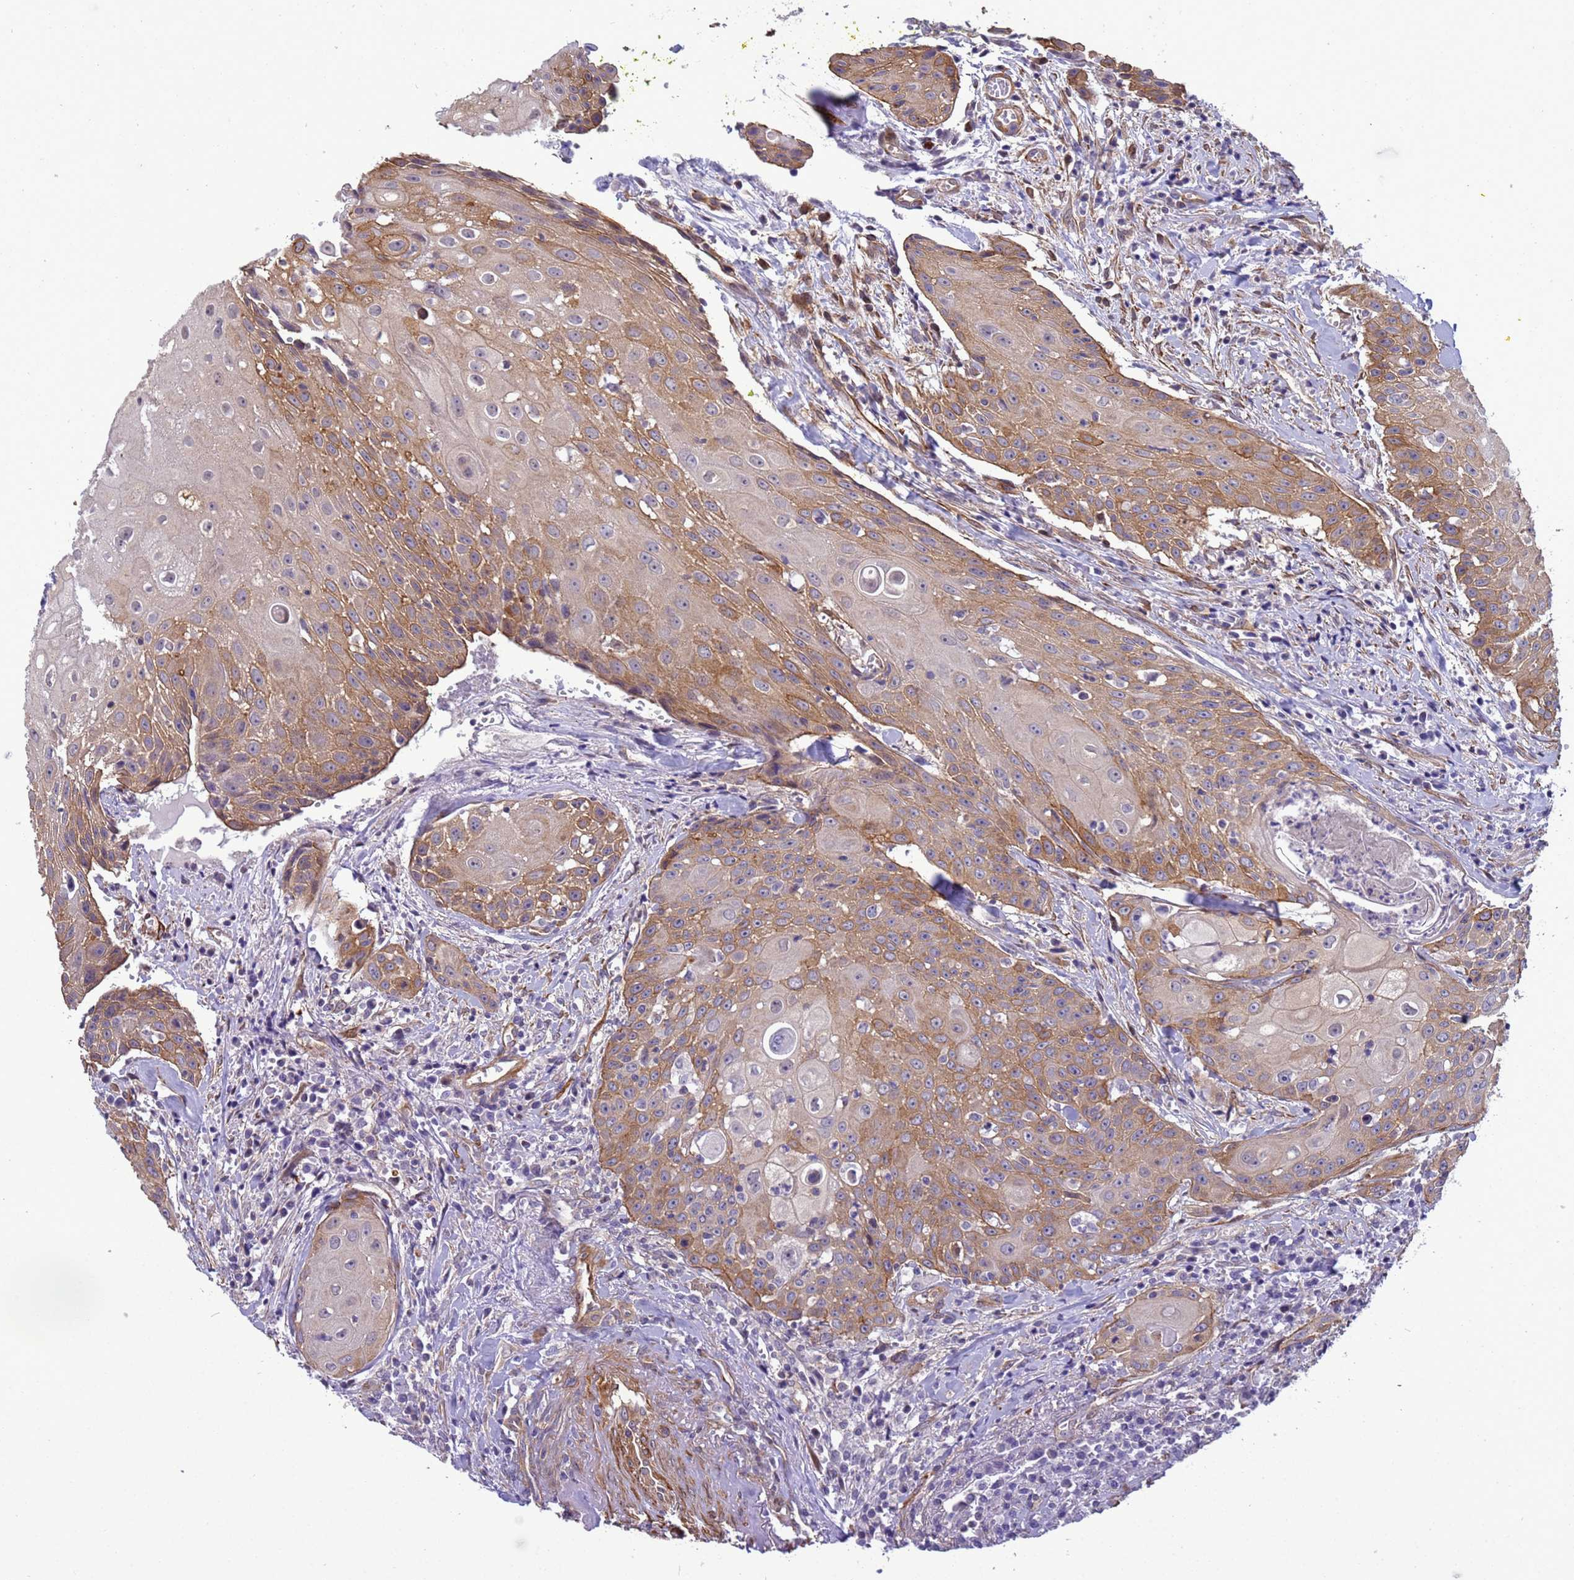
{"staining": {"intensity": "moderate", "quantity": "25%-75%", "location": "cytoplasmic/membranous"}, "tissue": "head and neck cancer", "cell_type": "Tumor cells", "image_type": "cancer", "snomed": [{"axis": "morphology", "description": "Squamous cell carcinoma, NOS"}, {"axis": "topography", "description": "Oral tissue"}, {"axis": "topography", "description": "Head-Neck"}], "caption": "Immunohistochemistry of head and neck cancer shows medium levels of moderate cytoplasmic/membranous staining in about 25%-75% of tumor cells.", "gene": "ITGB4", "patient": {"sex": "female", "age": 82}}